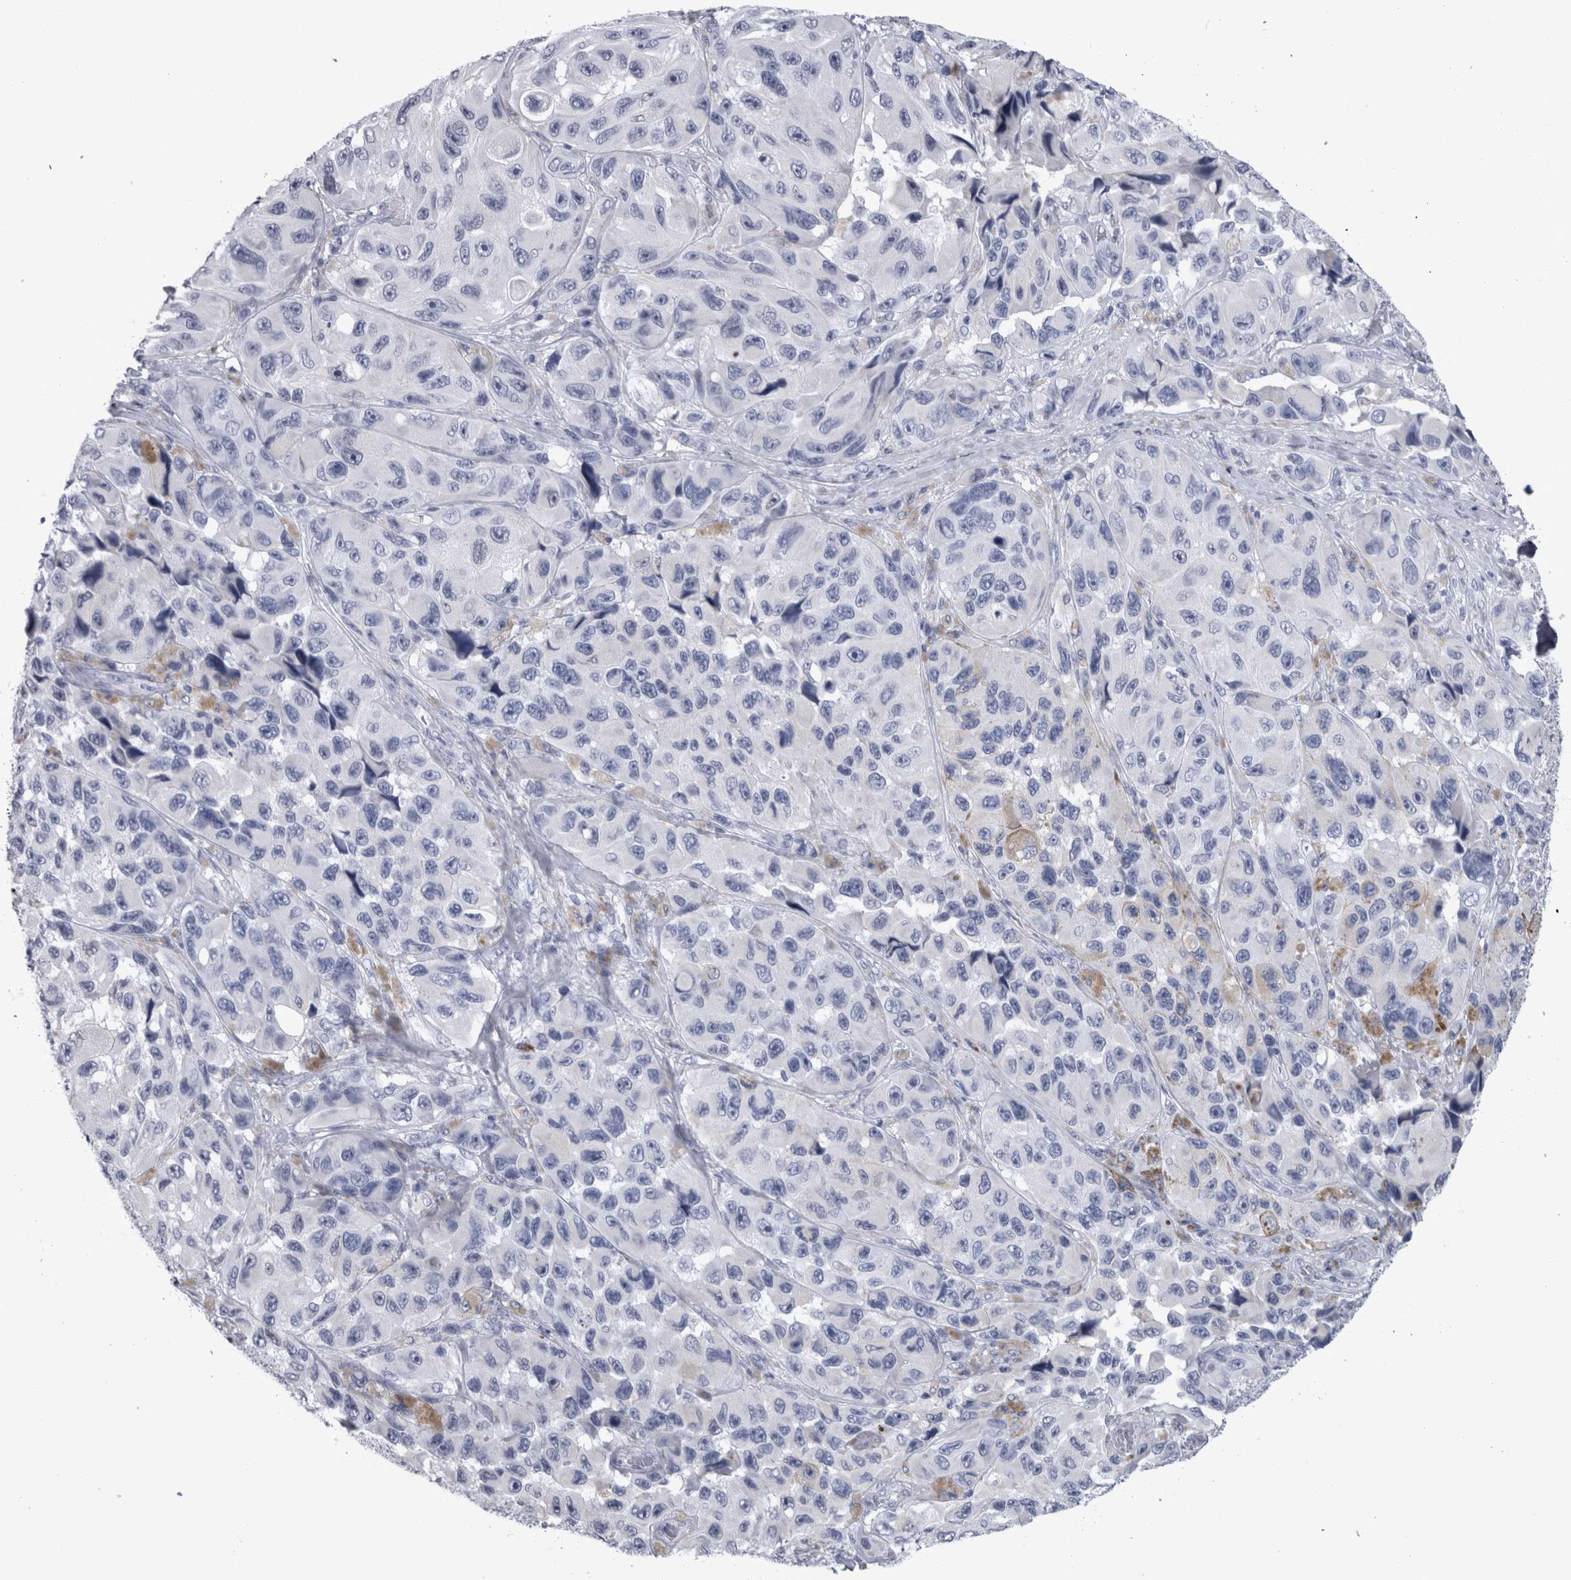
{"staining": {"intensity": "negative", "quantity": "none", "location": "none"}, "tissue": "melanoma", "cell_type": "Tumor cells", "image_type": "cancer", "snomed": [{"axis": "morphology", "description": "Malignant melanoma, NOS"}, {"axis": "topography", "description": "Skin"}], "caption": "Immunohistochemistry photomicrograph of human melanoma stained for a protein (brown), which shows no staining in tumor cells. (DAB (3,3'-diaminobenzidine) IHC with hematoxylin counter stain).", "gene": "PAX5", "patient": {"sex": "female", "age": 73}}